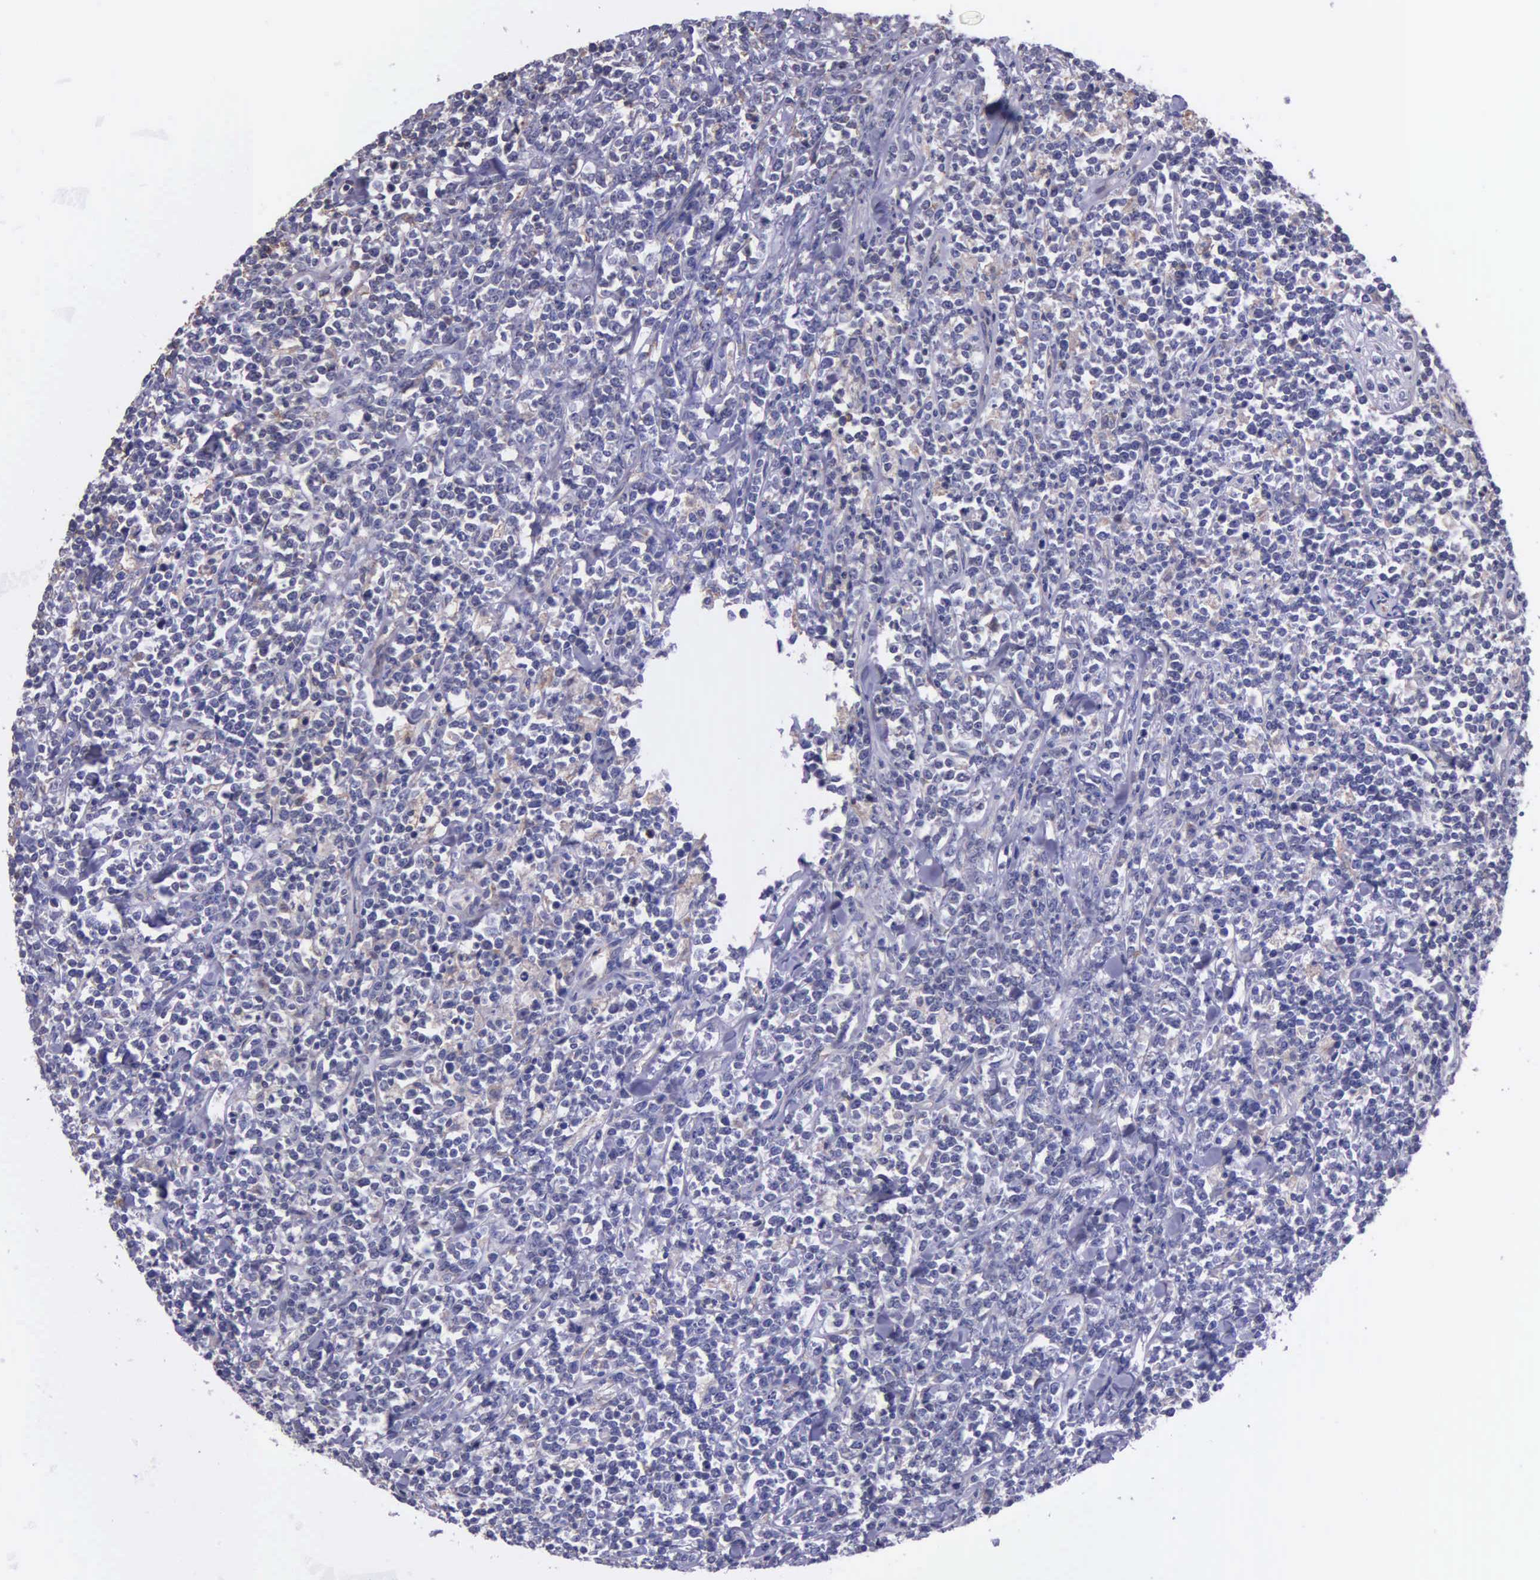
{"staining": {"intensity": "negative", "quantity": "none", "location": "none"}, "tissue": "lymphoma", "cell_type": "Tumor cells", "image_type": "cancer", "snomed": [{"axis": "morphology", "description": "Malignant lymphoma, non-Hodgkin's type, High grade"}, {"axis": "topography", "description": "Small intestine"}, {"axis": "topography", "description": "Colon"}], "caption": "Protein analysis of lymphoma displays no significant staining in tumor cells.", "gene": "ZC3H12B", "patient": {"sex": "male", "age": 8}}